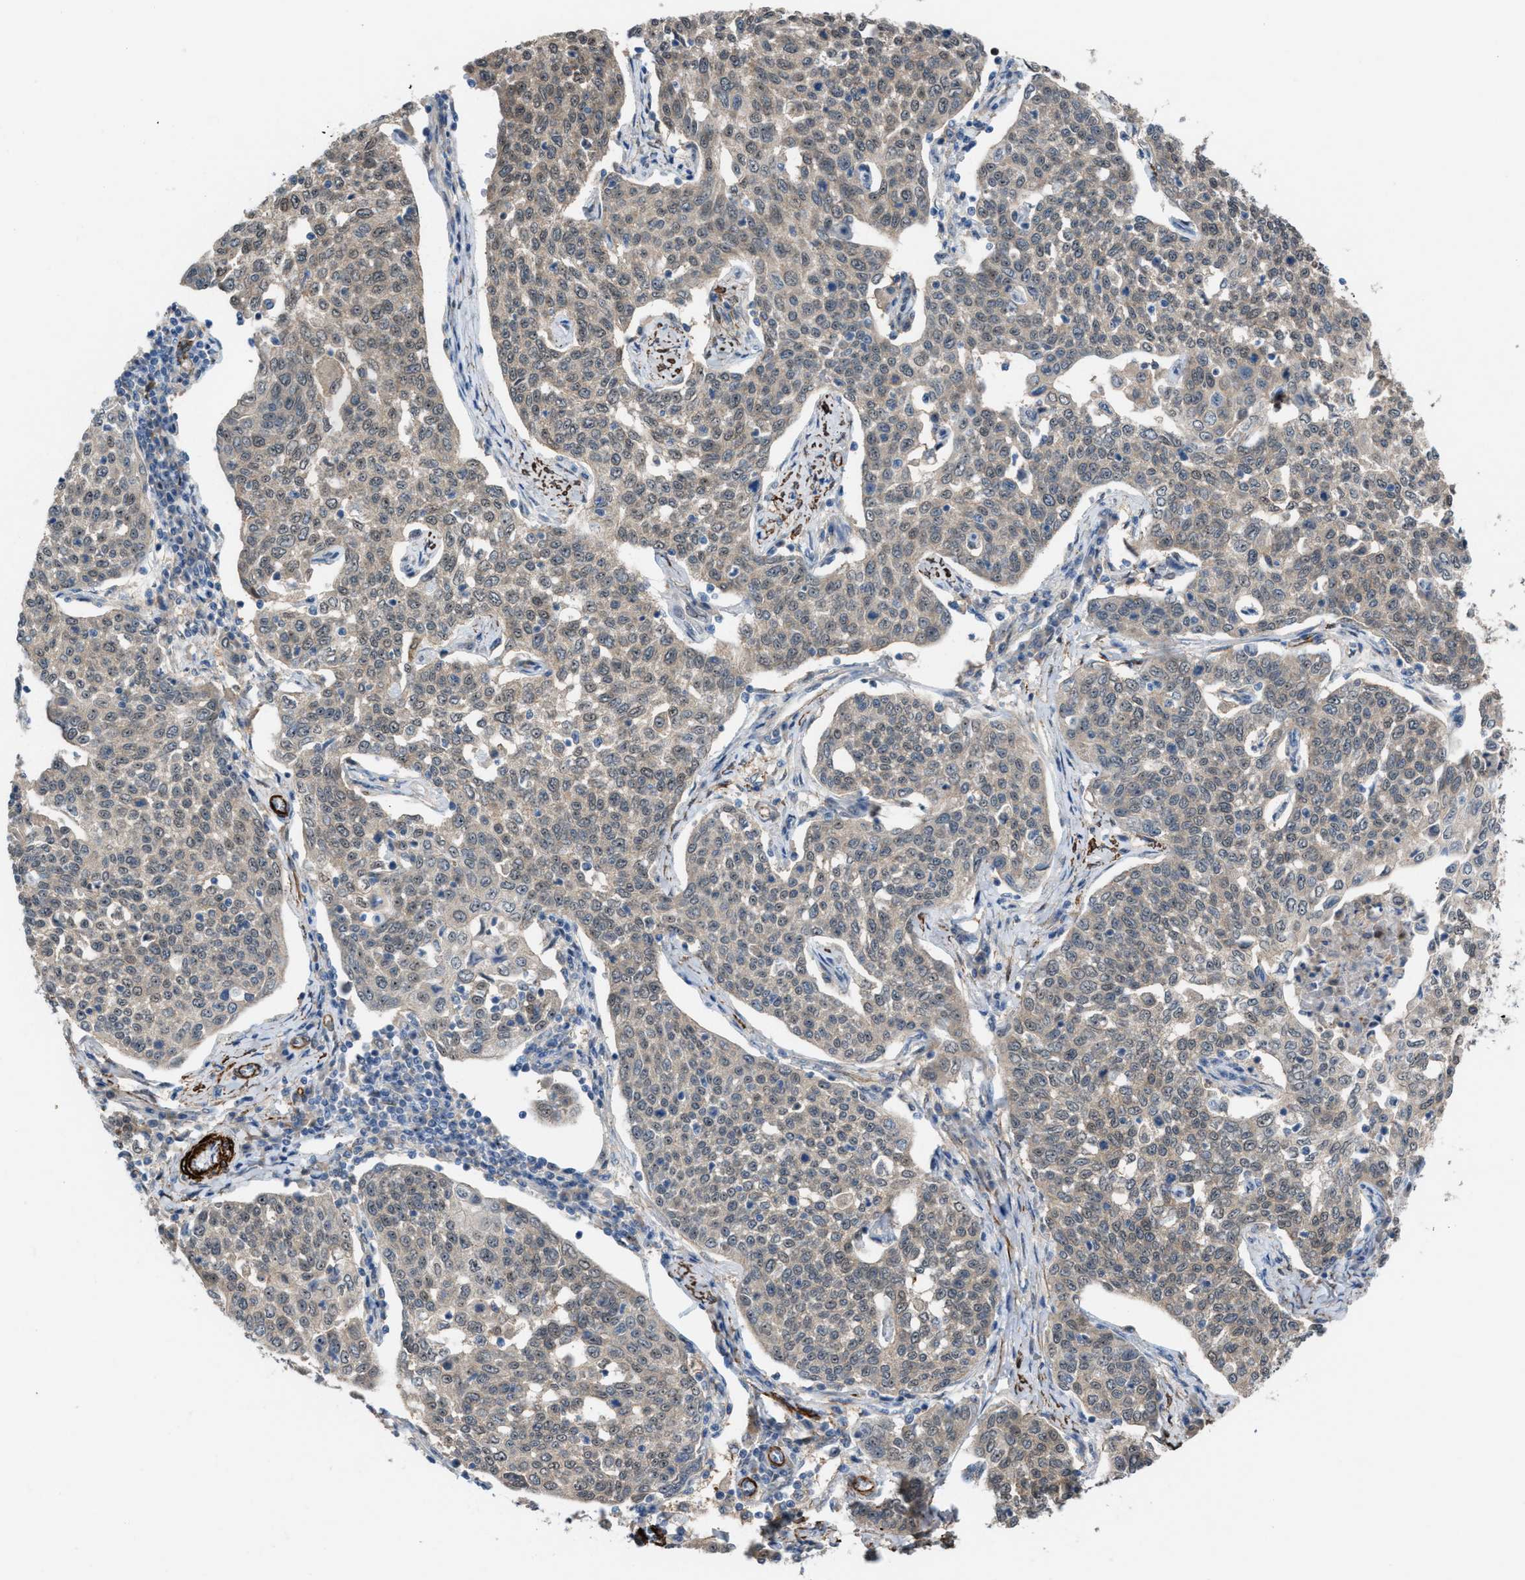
{"staining": {"intensity": "weak", "quantity": "25%-75%", "location": "cytoplasmic/membranous"}, "tissue": "cervical cancer", "cell_type": "Tumor cells", "image_type": "cancer", "snomed": [{"axis": "morphology", "description": "Squamous cell carcinoma, NOS"}, {"axis": "topography", "description": "Cervix"}], "caption": "The image reveals a brown stain indicating the presence of a protein in the cytoplasmic/membranous of tumor cells in squamous cell carcinoma (cervical).", "gene": "NQO2", "patient": {"sex": "female", "age": 34}}